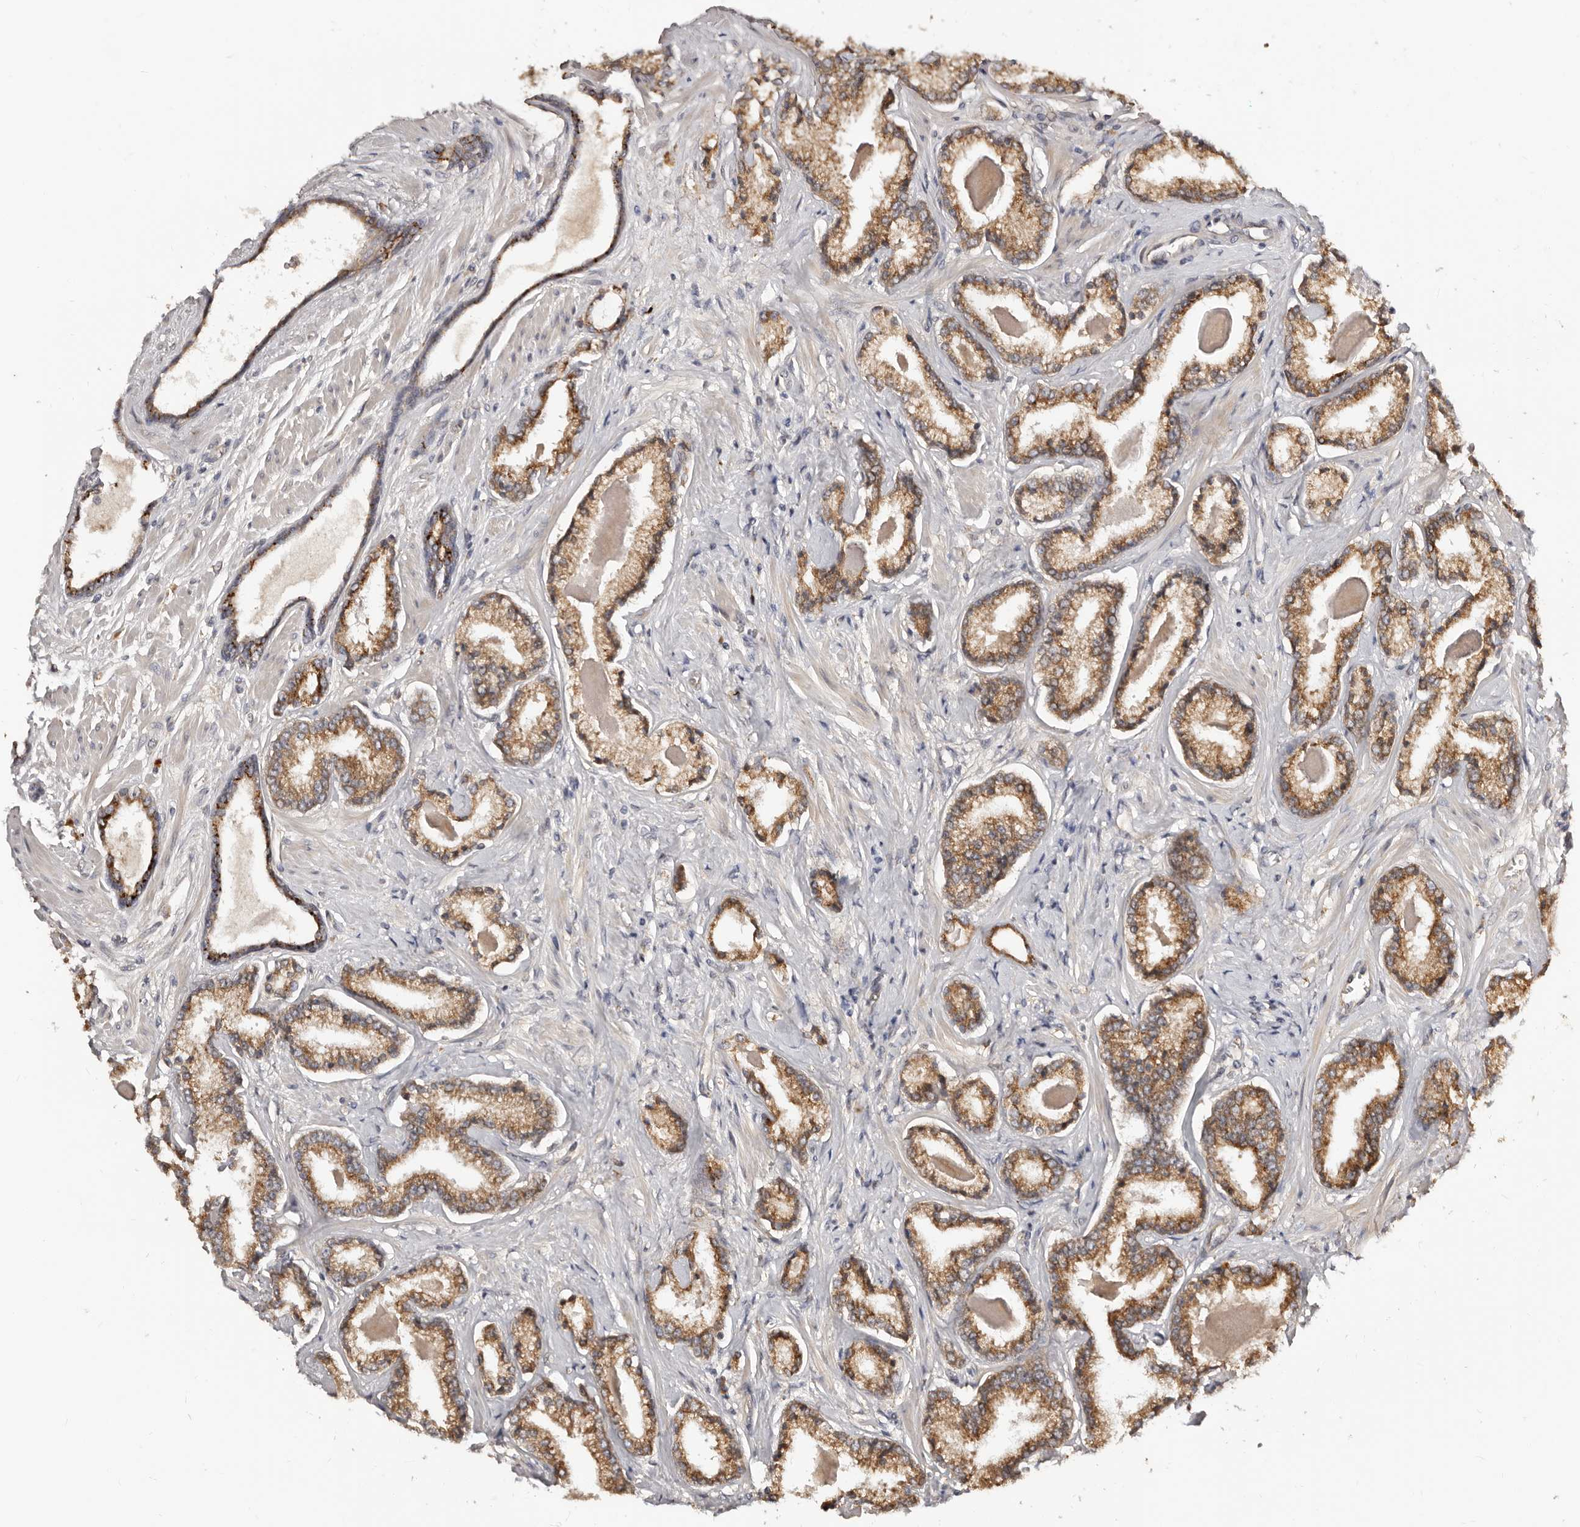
{"staining": {"intensity": "strong", "quantity": ">75%", "location": "cytoplasmic/membranous"}, "tissue": "prostate cancer", "cell_type": "Tumor cells", "image_type": "cancer", "snomed": [{"axis": "morphology", "description": "Adenocarcinoma, Low grade"}, {"axis": "topography", "description": "Prostate"}], "caption": "About >75% of tumor cells in prostate adenocarcinoma (low-grade) show strong cytoplasmic/membranous protein staining as visualized by brown immunohistochemical staining.", "gene": "DACT2", "patient": {"sex": "male", "age": 70}}